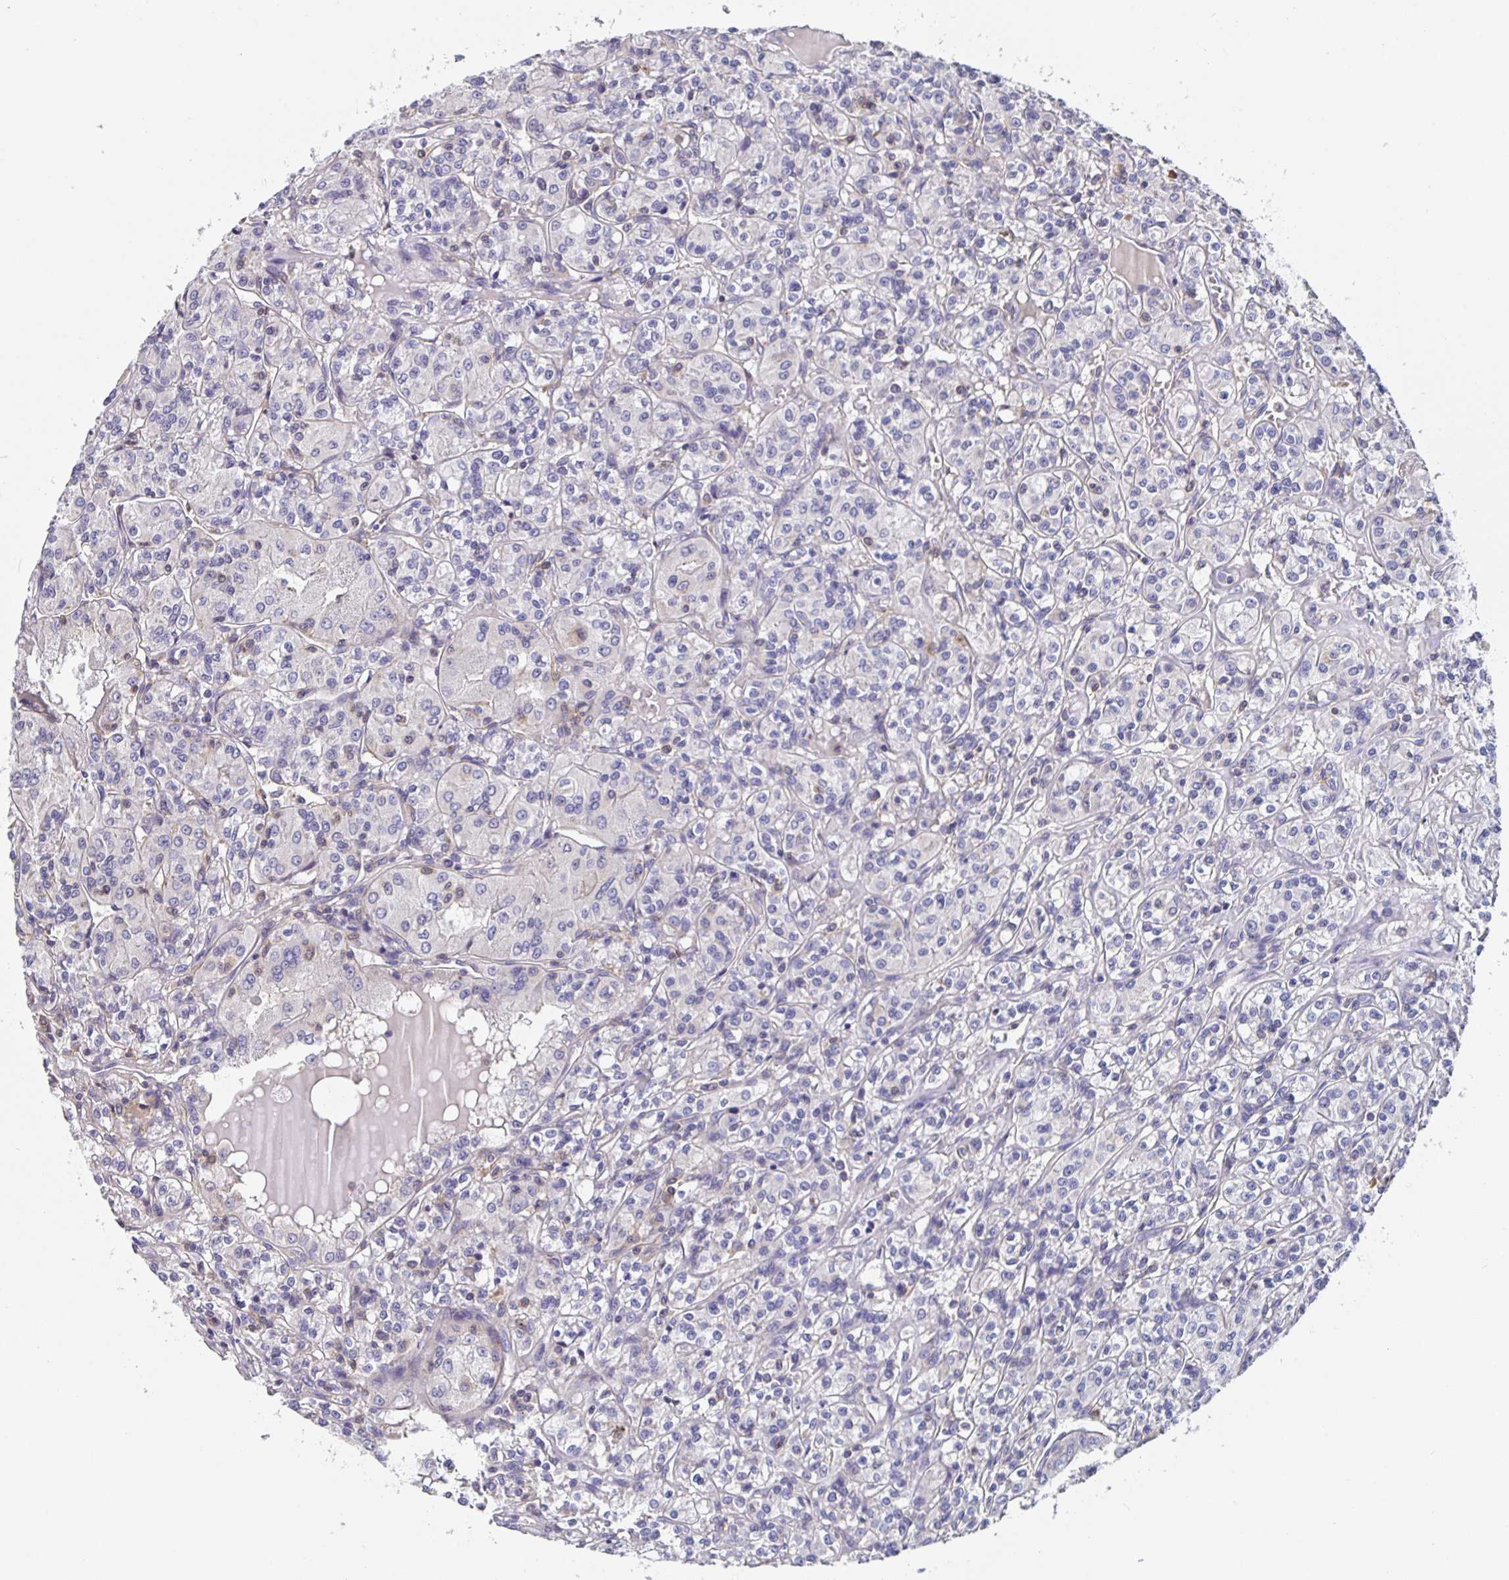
{"staining": {"intensity": "negative", "quantity": "none", "location": "none"}, "tissue": "renal cancer", "cell_type": "Tumor cells", "image_type": "cancer", "snomed": [{"axis": "morphology", "description": "Adenocarcinoma, NOS"}, {"axis": "topography", "description": "Kidney"}], "caption": "Protein analysis of renal cancer (adenocarcinoma) exhibits no significant positivity in tumor cells. (DAB IHC with hematoxylin counter stain).", "gene": "FEM1C", "patient": {"sex": "male", "age": 36}}